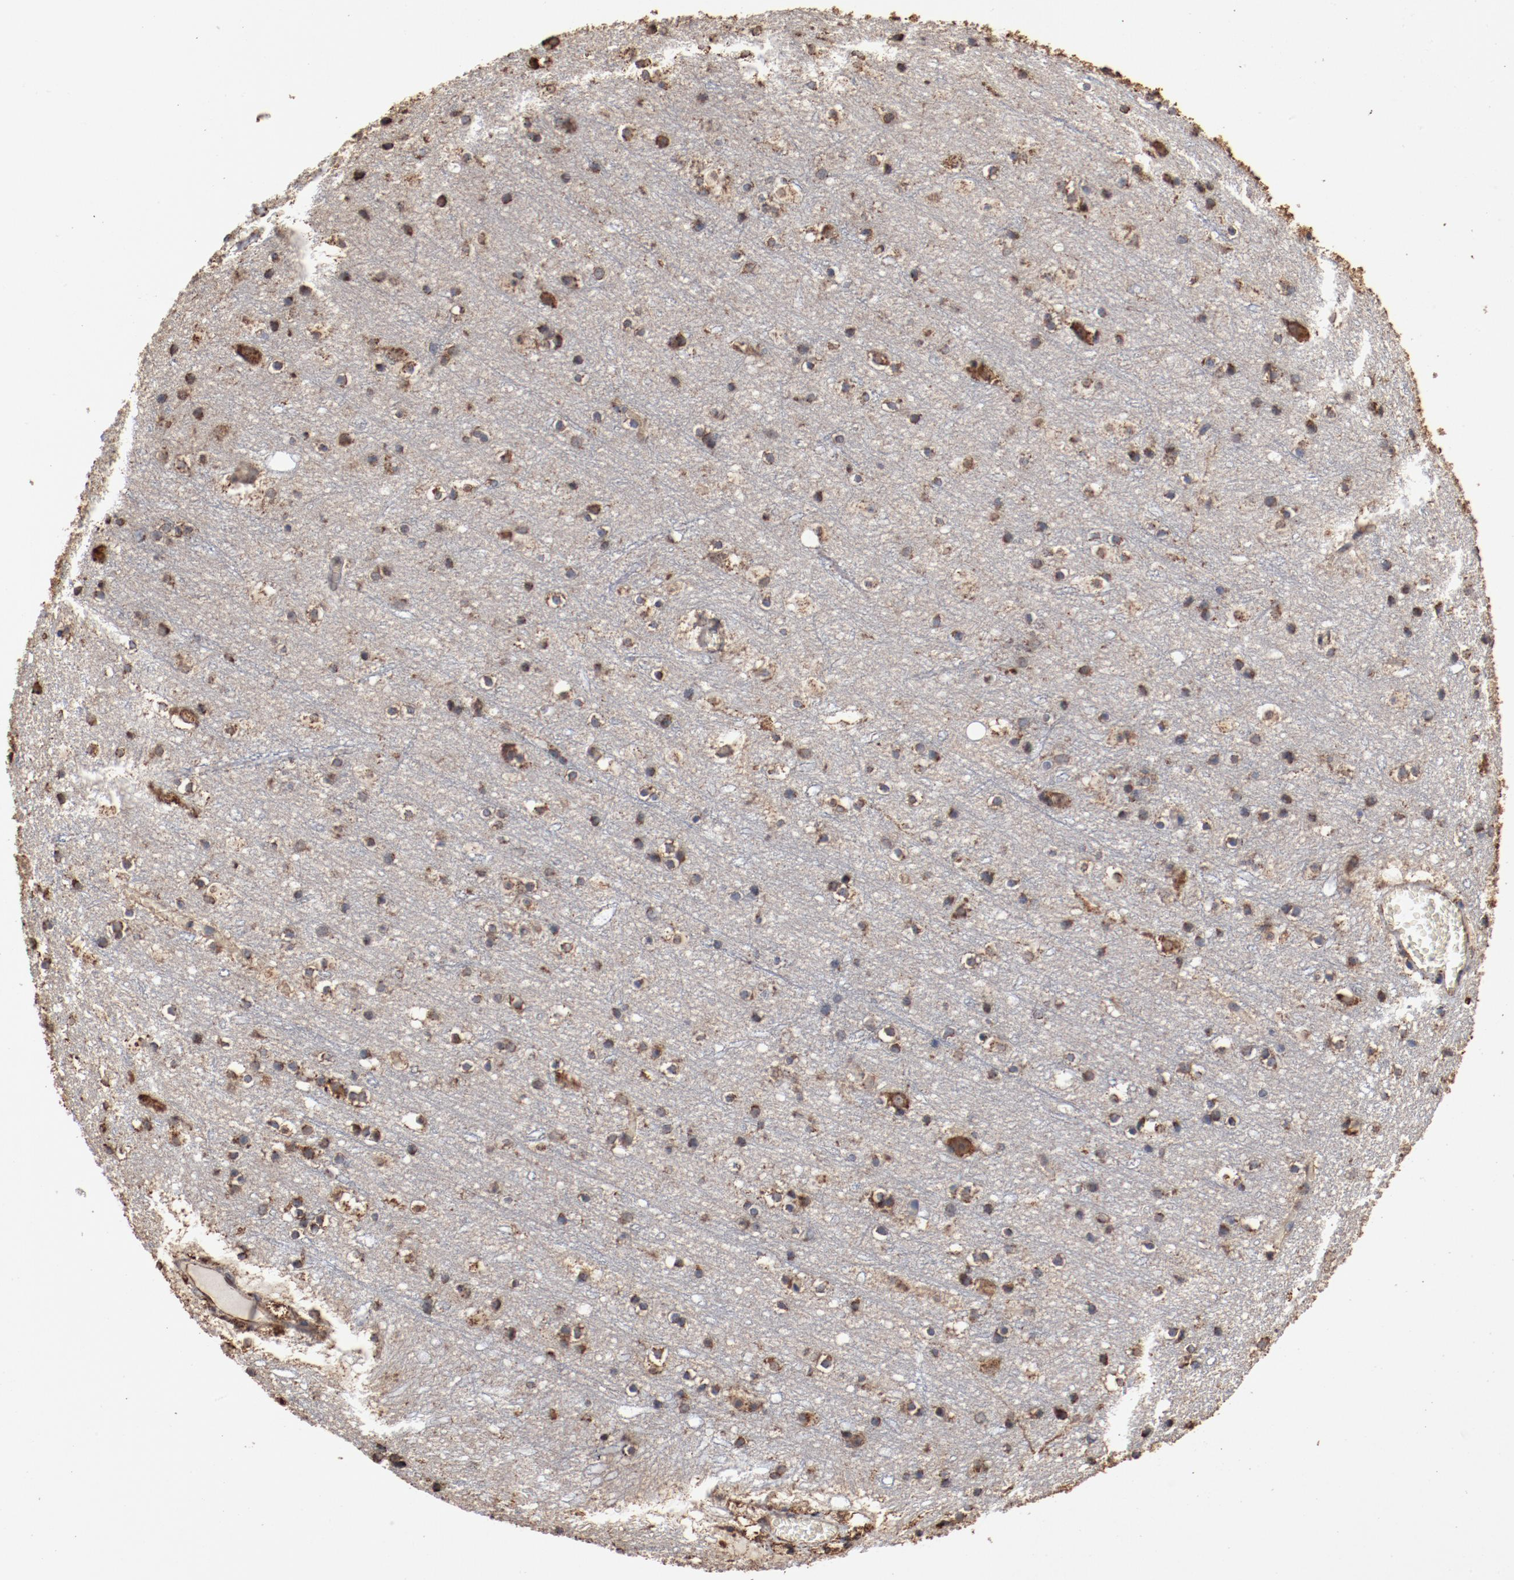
{"staining": {"intensity": "weak", "quantity": ">75%", "location": "cytoplasmic/membranous"}, "tissue": "cerebral cortex", "cell_type": "Endothelial cells", "image_type": "normal", "snomed": [{"axis": "morphology", "description": "Normal tissue, NOS"}, {"axis": "topography", "description": "Cerebral cortex"}], "caption": "Immunohistochemical staining of benign cerebral cortex displays low levels of weak cytoplasmic/membranous expression in approximately >75% of endothelial cells.", "gene": "PDIA3", "patient": {"sex": "male", "age": 45}}